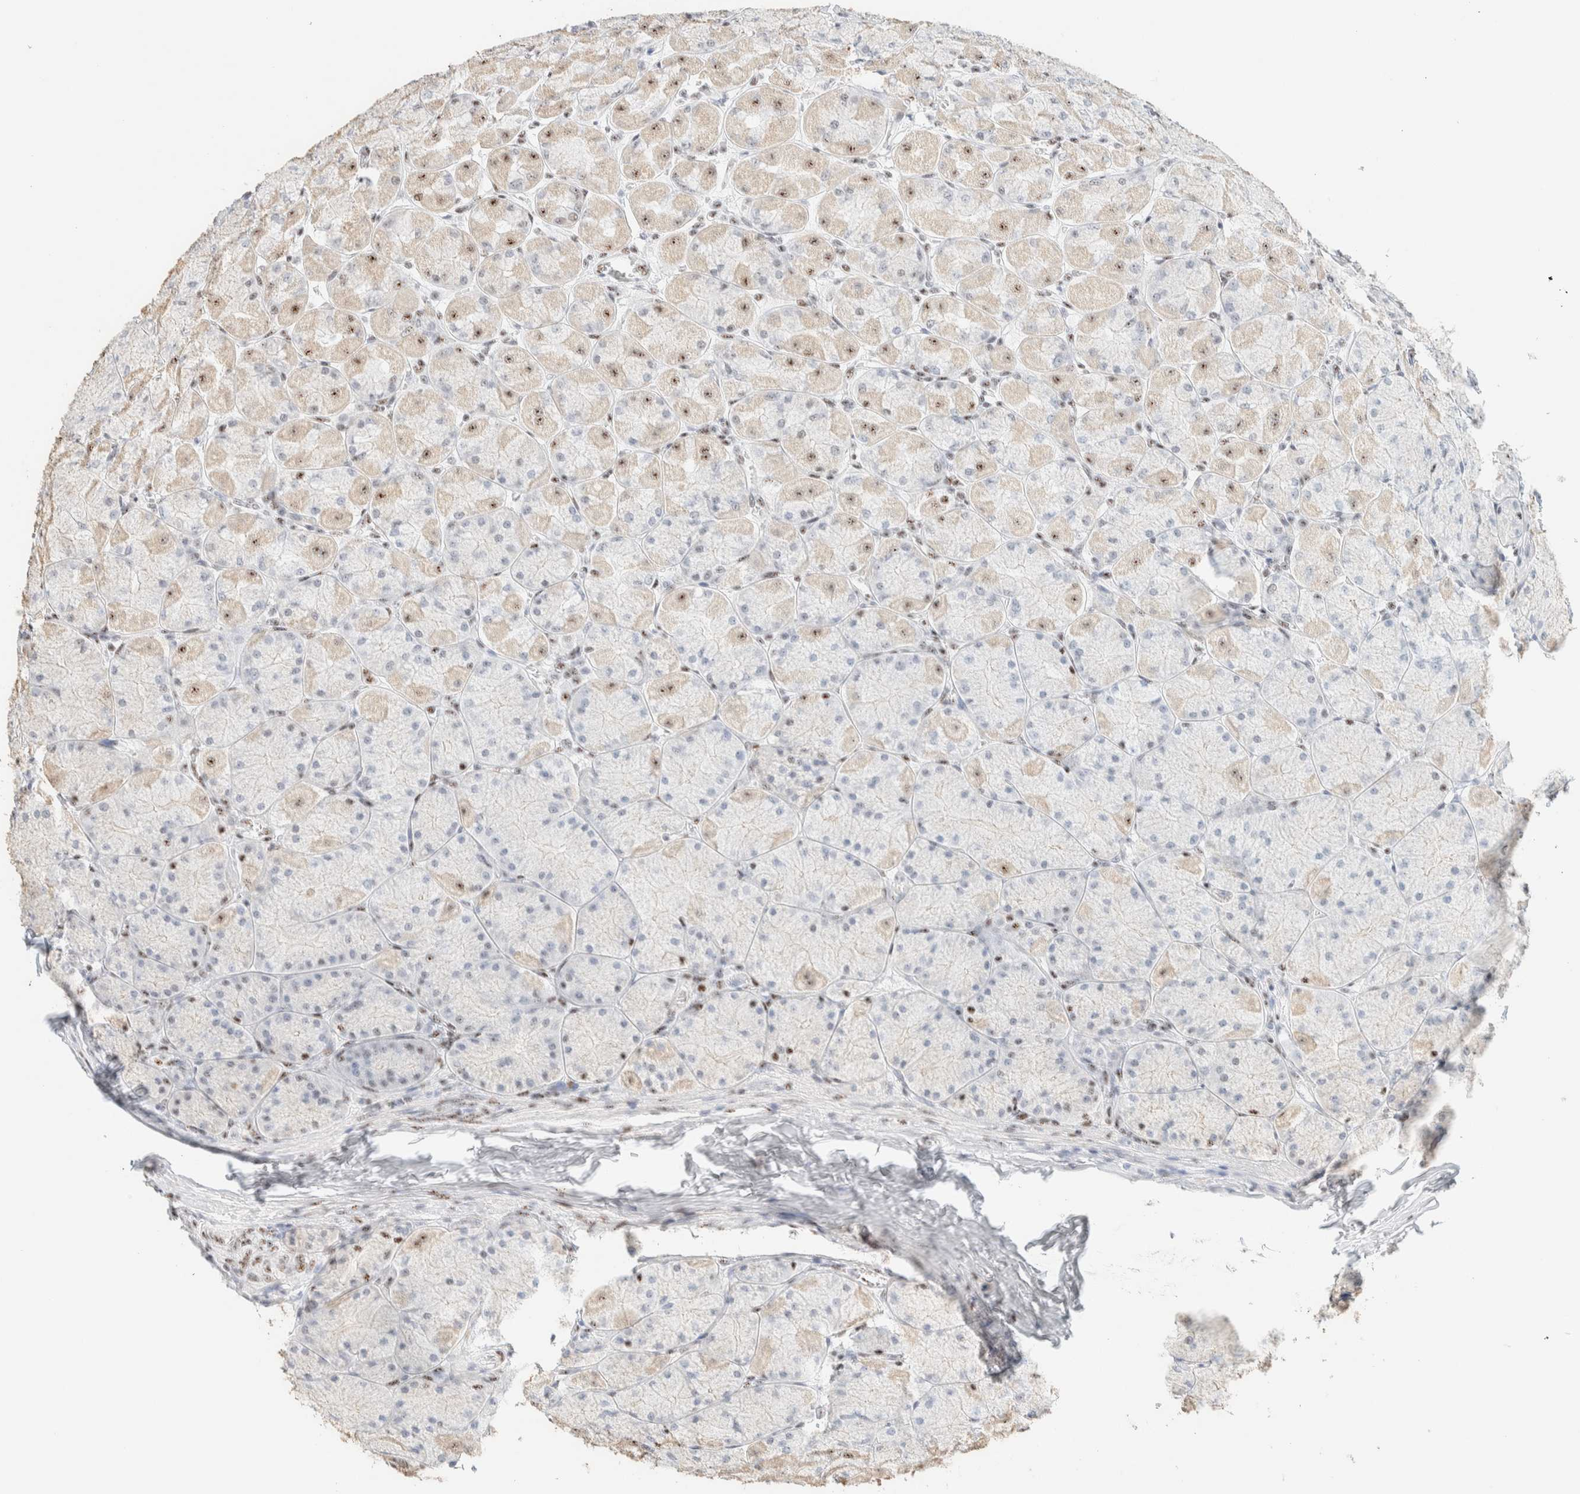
{"staining": {"intensity": "strong", "quantity": "25%-75%", "location": "nuclear"}, "tissue": "stomach", "cell_type": "Glandular cells", "image_type": "normal", "snomed": [{"axis": "morphology", "description": "Normal tissue, NOS"}, {"axis": "topography", "description": "Stomach, upper"}], "caption": "Immunohistochemical staining of unremarkable stomach shows high levels of strong nuclear positivity in approximately 25%-75% of glandular cells. The staining was performed using DAB (3,3'-diaminobenzidine) to visualize the protein expression in brown, while the nuclei were stained in blue with hematoxylin (Magnification: 20x).", "gene": "SON", "patient": {"sex": "female", "age": 56}}